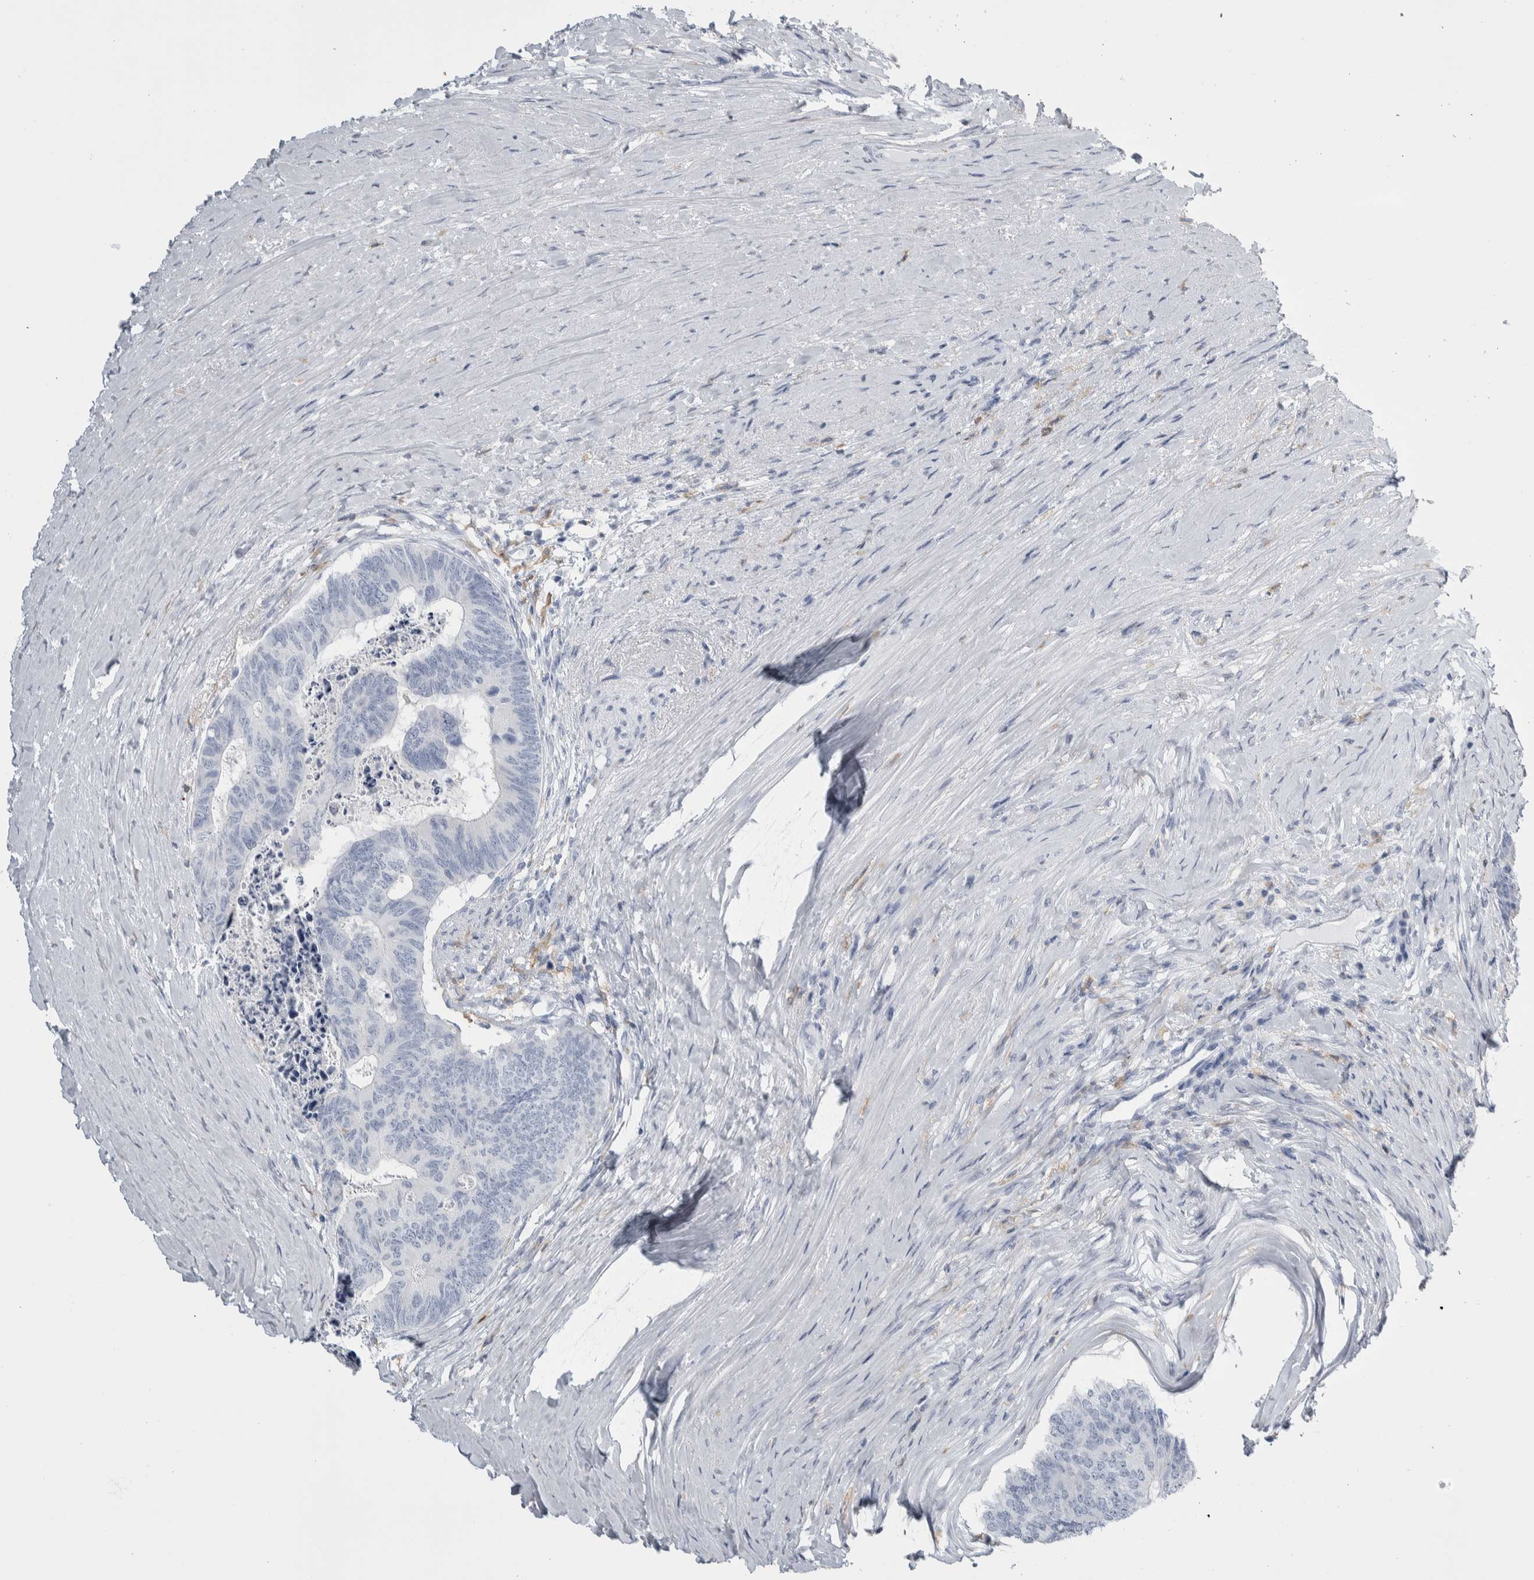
{"staining": {"intensity": "negative", "quantity": "none", "location": "none"}, "tissue": "colorectal cancer", "cell_type": "Tumor cells", "image_type": "cancer", "snomed": [{"axis": "morphology", "description": "Adenocarcinoma, NOS"}, {"axis": "topography", "description": "Colon"}], "caption": "Image shows no protein expression in tumor cells of colorectal adenocarcinoma tissue. The staining is performed using DAB brown chromogen with nuclei counter-stained in using hematoxylin.", "gene": "SKAP2", "patient": {"sex": "female", "age": 67}}